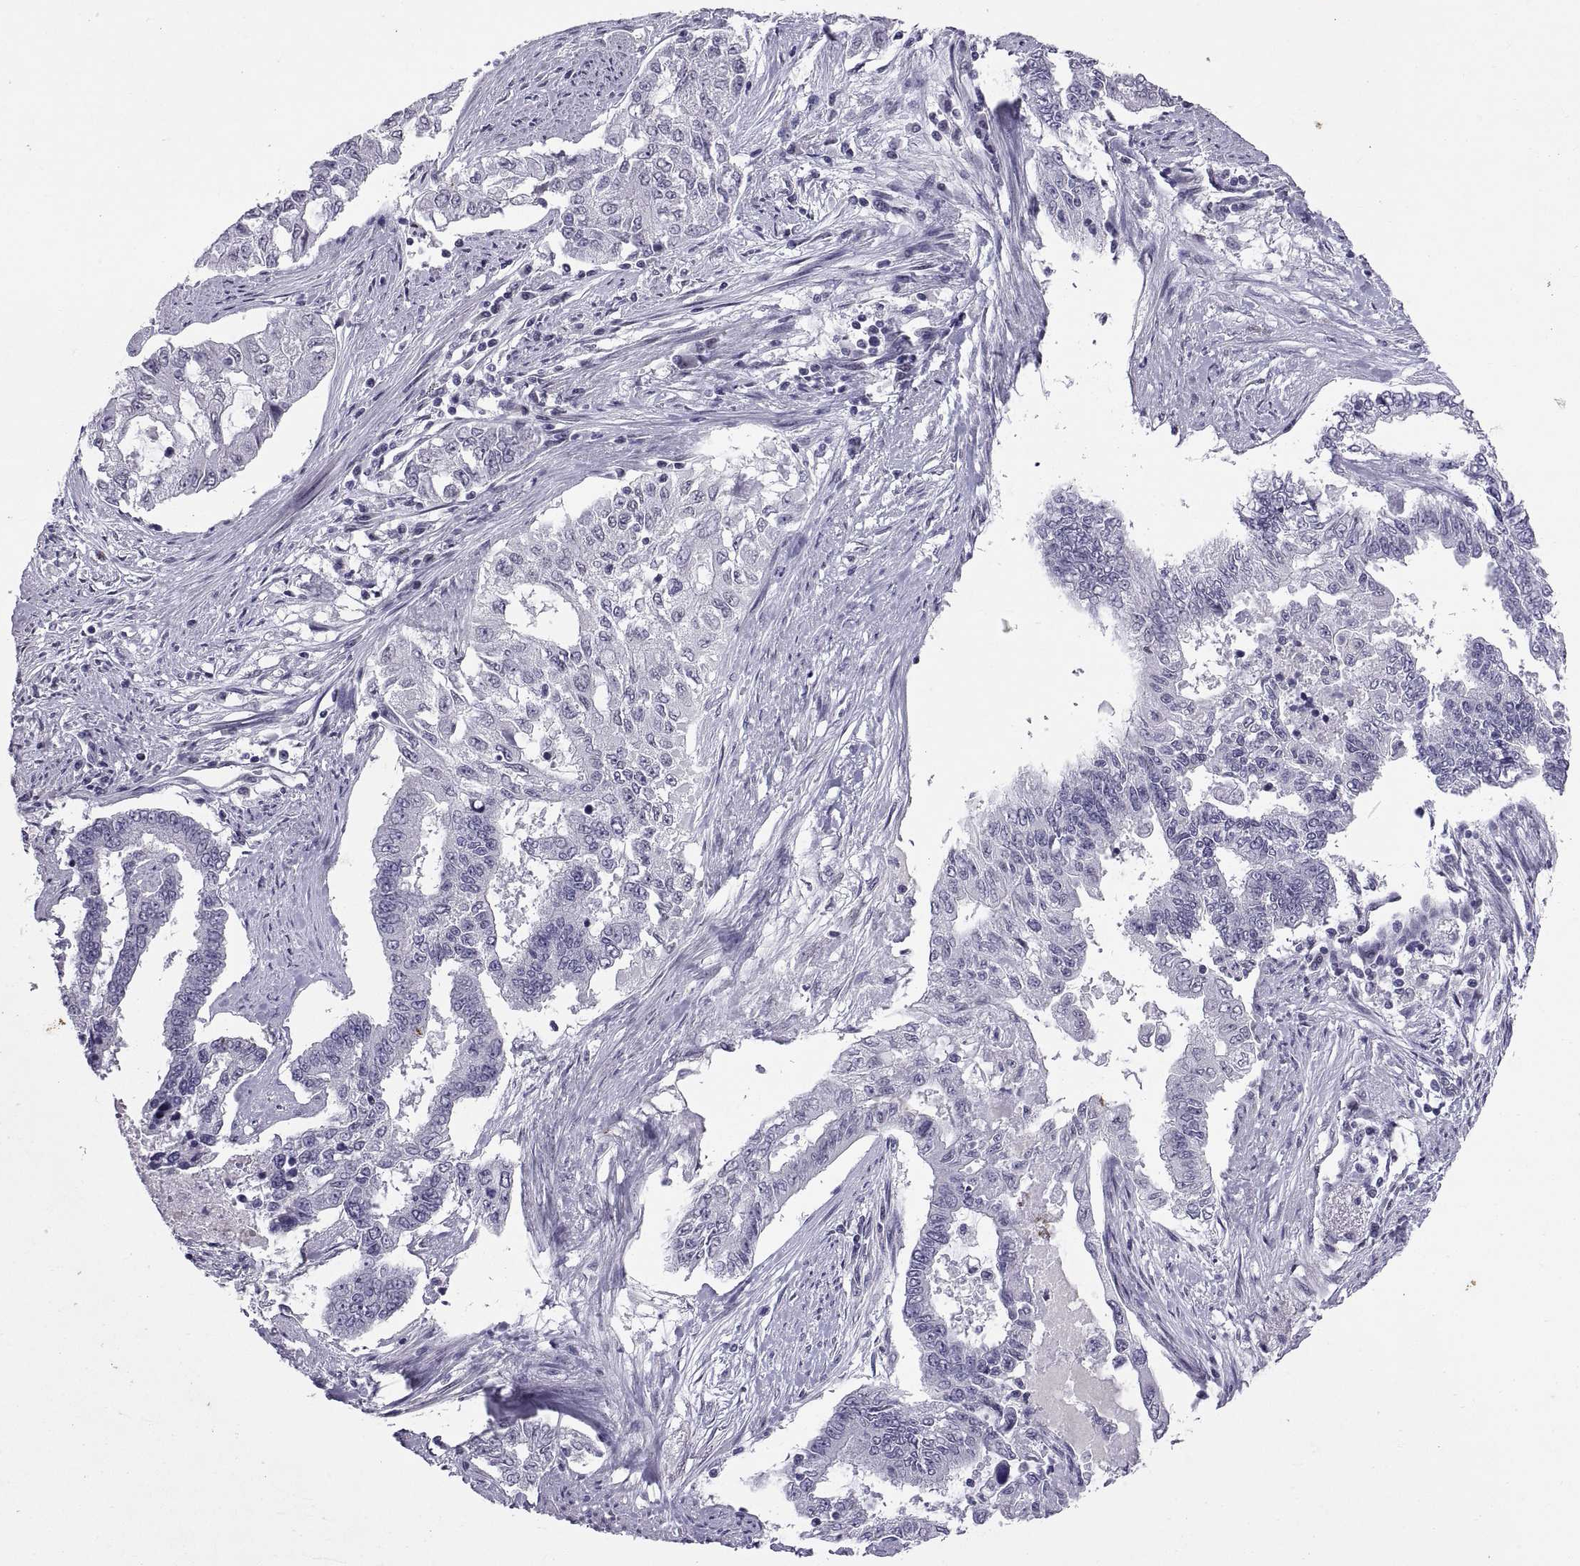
{"staining": {"intensity": "negative", "quantity": "none", "location": "none"}, "tissue": "endometrial cancer", "cell_type": "Tumor cells", "image_type": "cancer", "snomed": [{"axis": "morphology", "description": "Adenocarcinoma, NOS"}, {"axis": "topography", "description": "Uterus"}], "caption": "The immunohistochemistry (IHC) histopathology image has no significant expression in tumor cells of endometrial cancer (adenocarcinoma) tissue. (Brightfield microscopy of DAB (3,3'-diaminobenzidine) immunohistochemistry (IHC) at high magnification).", "gene": "KRT77", "patient": {"sex": "female", "age": 59}}